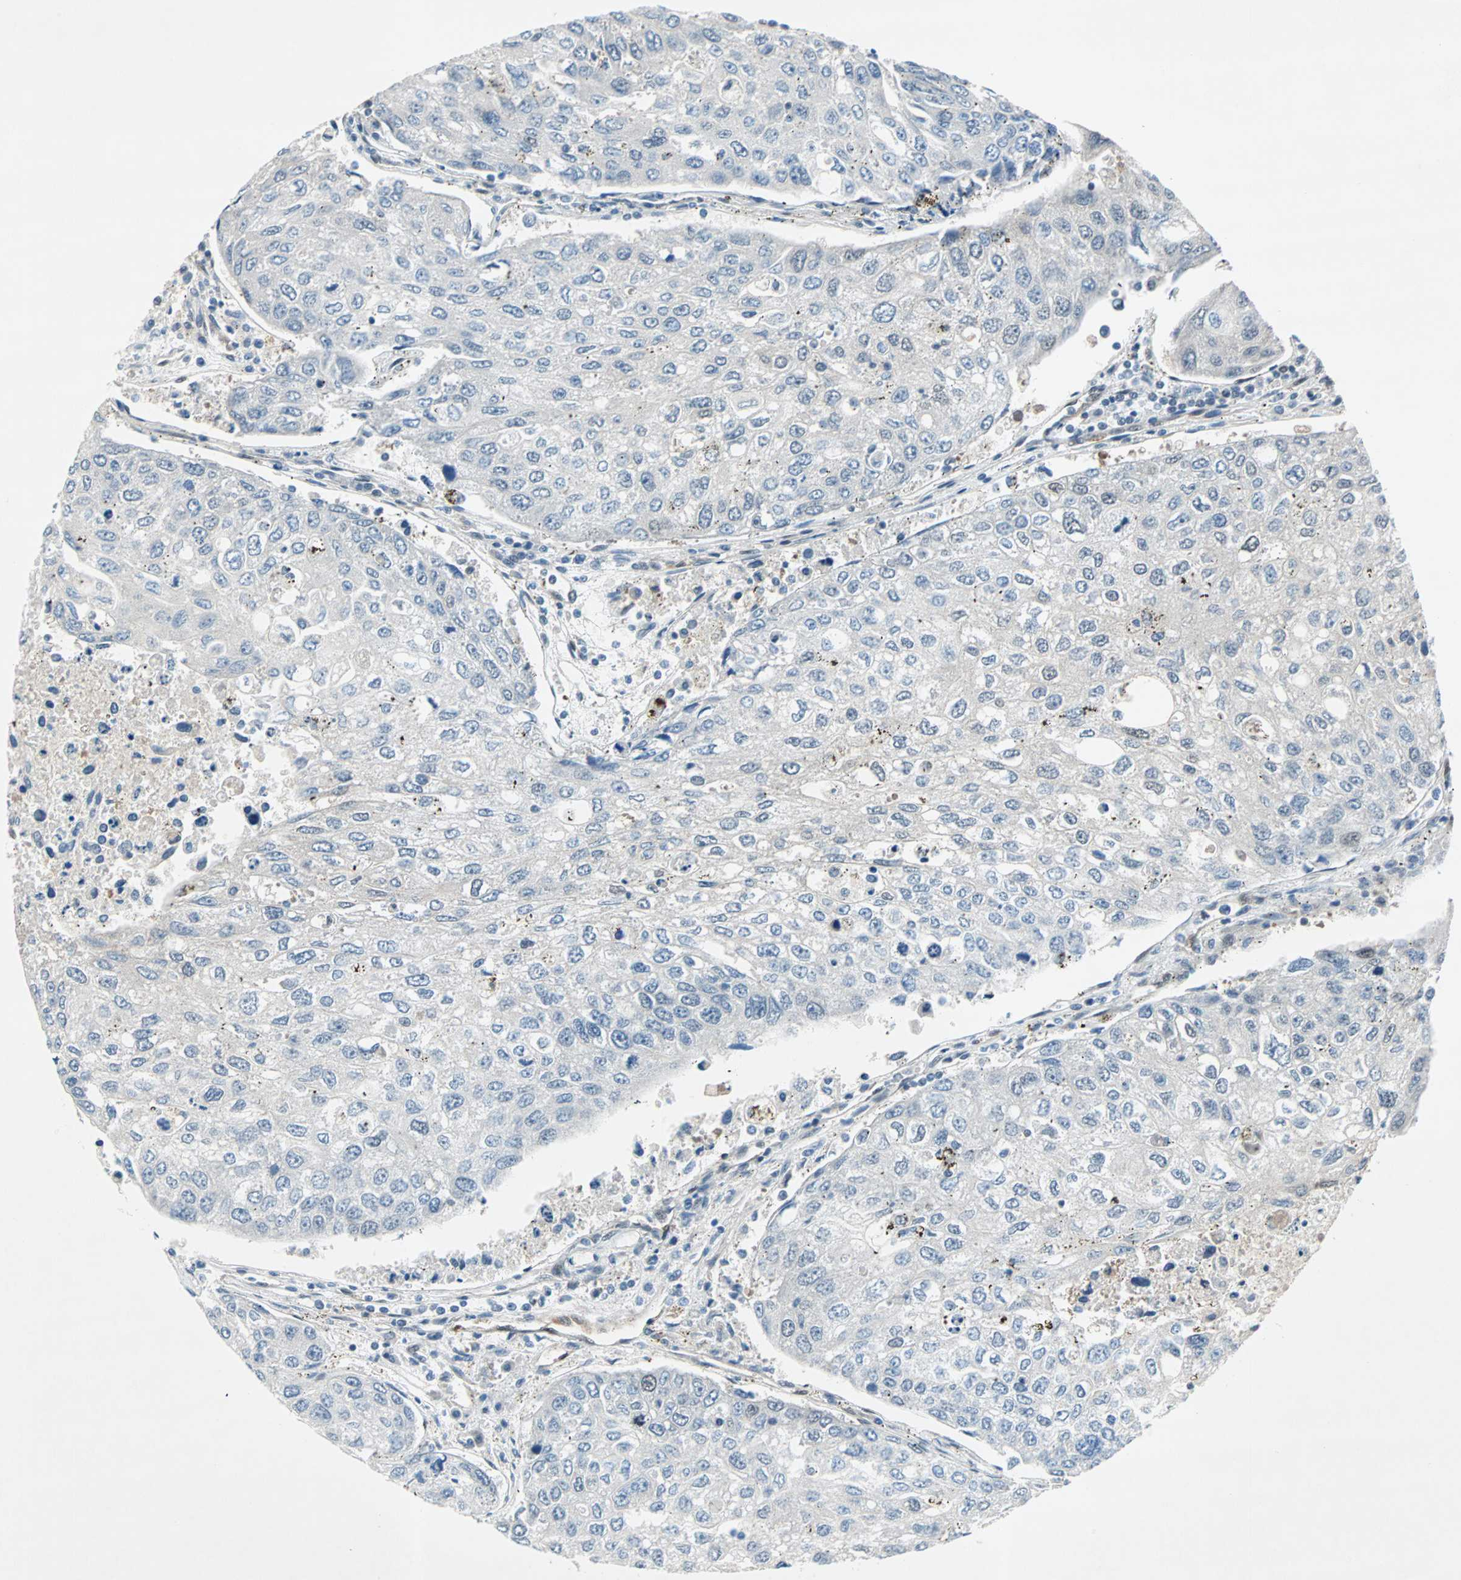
{"staining": {"intensity": "moderate", "quantity": ">75%", "location": "cytoplasmic/membranous,nuclear"}, "tissue": "urothelial cancer", "cell_type": "Tumor cells", "image_type": "cancer", "snomed": [{"axis": "morphology", "description": "Urothelial carcinoma, High grade"}, {"axis": "topography", "description": "Lymph node"}, {"axis": "topography", "description": "Urinary bladder"}], "caption": "Human high-grade urothelial carcinoma stained with a brown dye shows moderate cytoplasmic/membranous and nuclear positive expression in approximately >75% of tumor cells.", "gene": "WWTR1", "patient": {"sex": "male", "age": 51}}